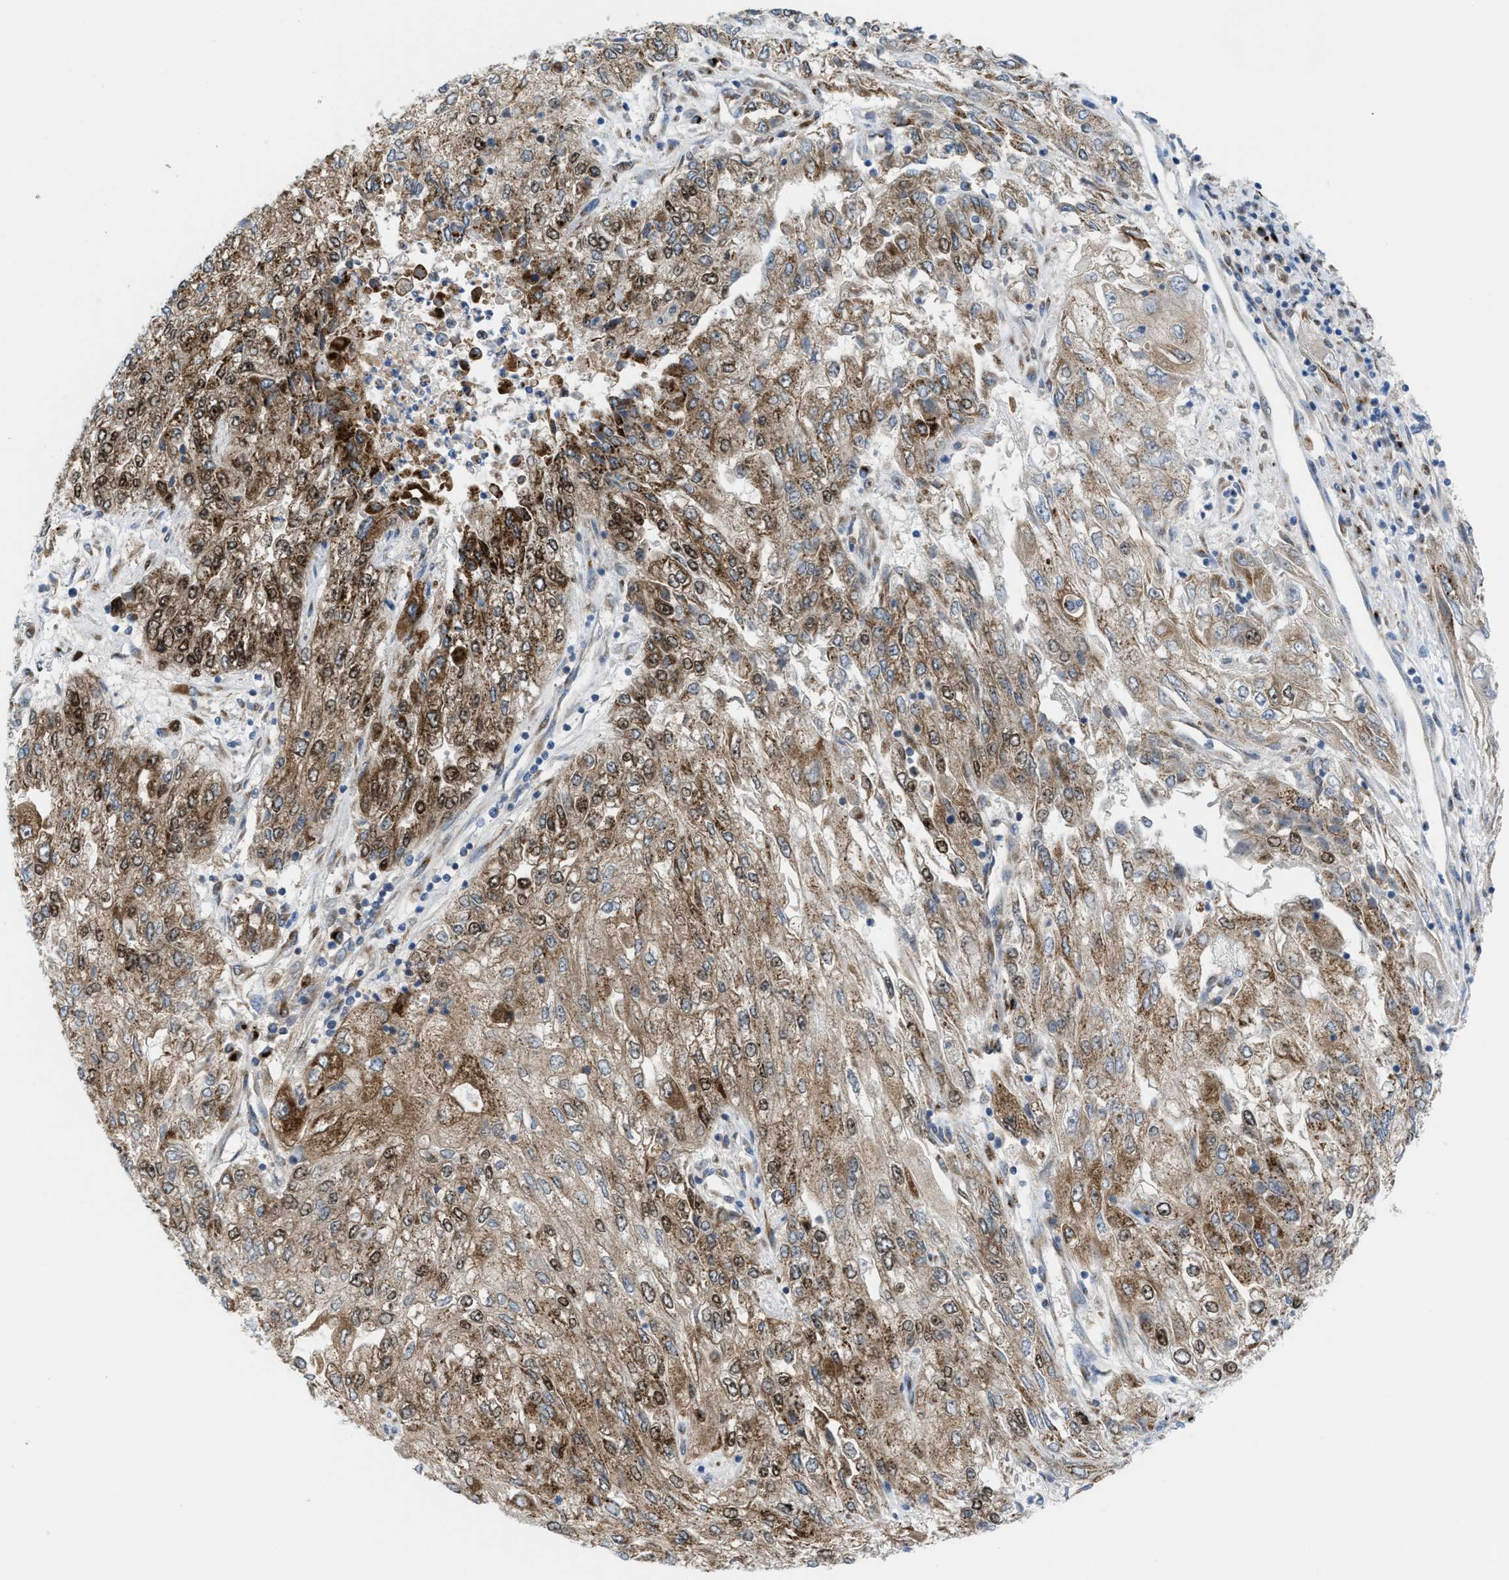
{"staining": {"intensity": "moderate", "quantity": ">75%", "location": "cytoplasmic/membranous"}, "tissue": "endometrial cancer", "cell_type": "Tumor cells", "image_type": "cancer", "snomed": [{"axis": "morphology", "description": "Adenocarcinoma, NOS"}, {"axis": "topography", "description": "Endometrium"}], "caption": "High-magnification brightfield microscopy of adenocarcinoma (endometrial) stained with DAB (brown) and counterstained with hematoxylin (blue). tumor cells exhibit moderate cytoplasmic/membranous positivity is identified in approximately>75% of cells. (Brightfield microscopy of DAB IHC at high magnification).", "gene": "SLC38A10", "patient": {"sex": "female", "age": 49}}